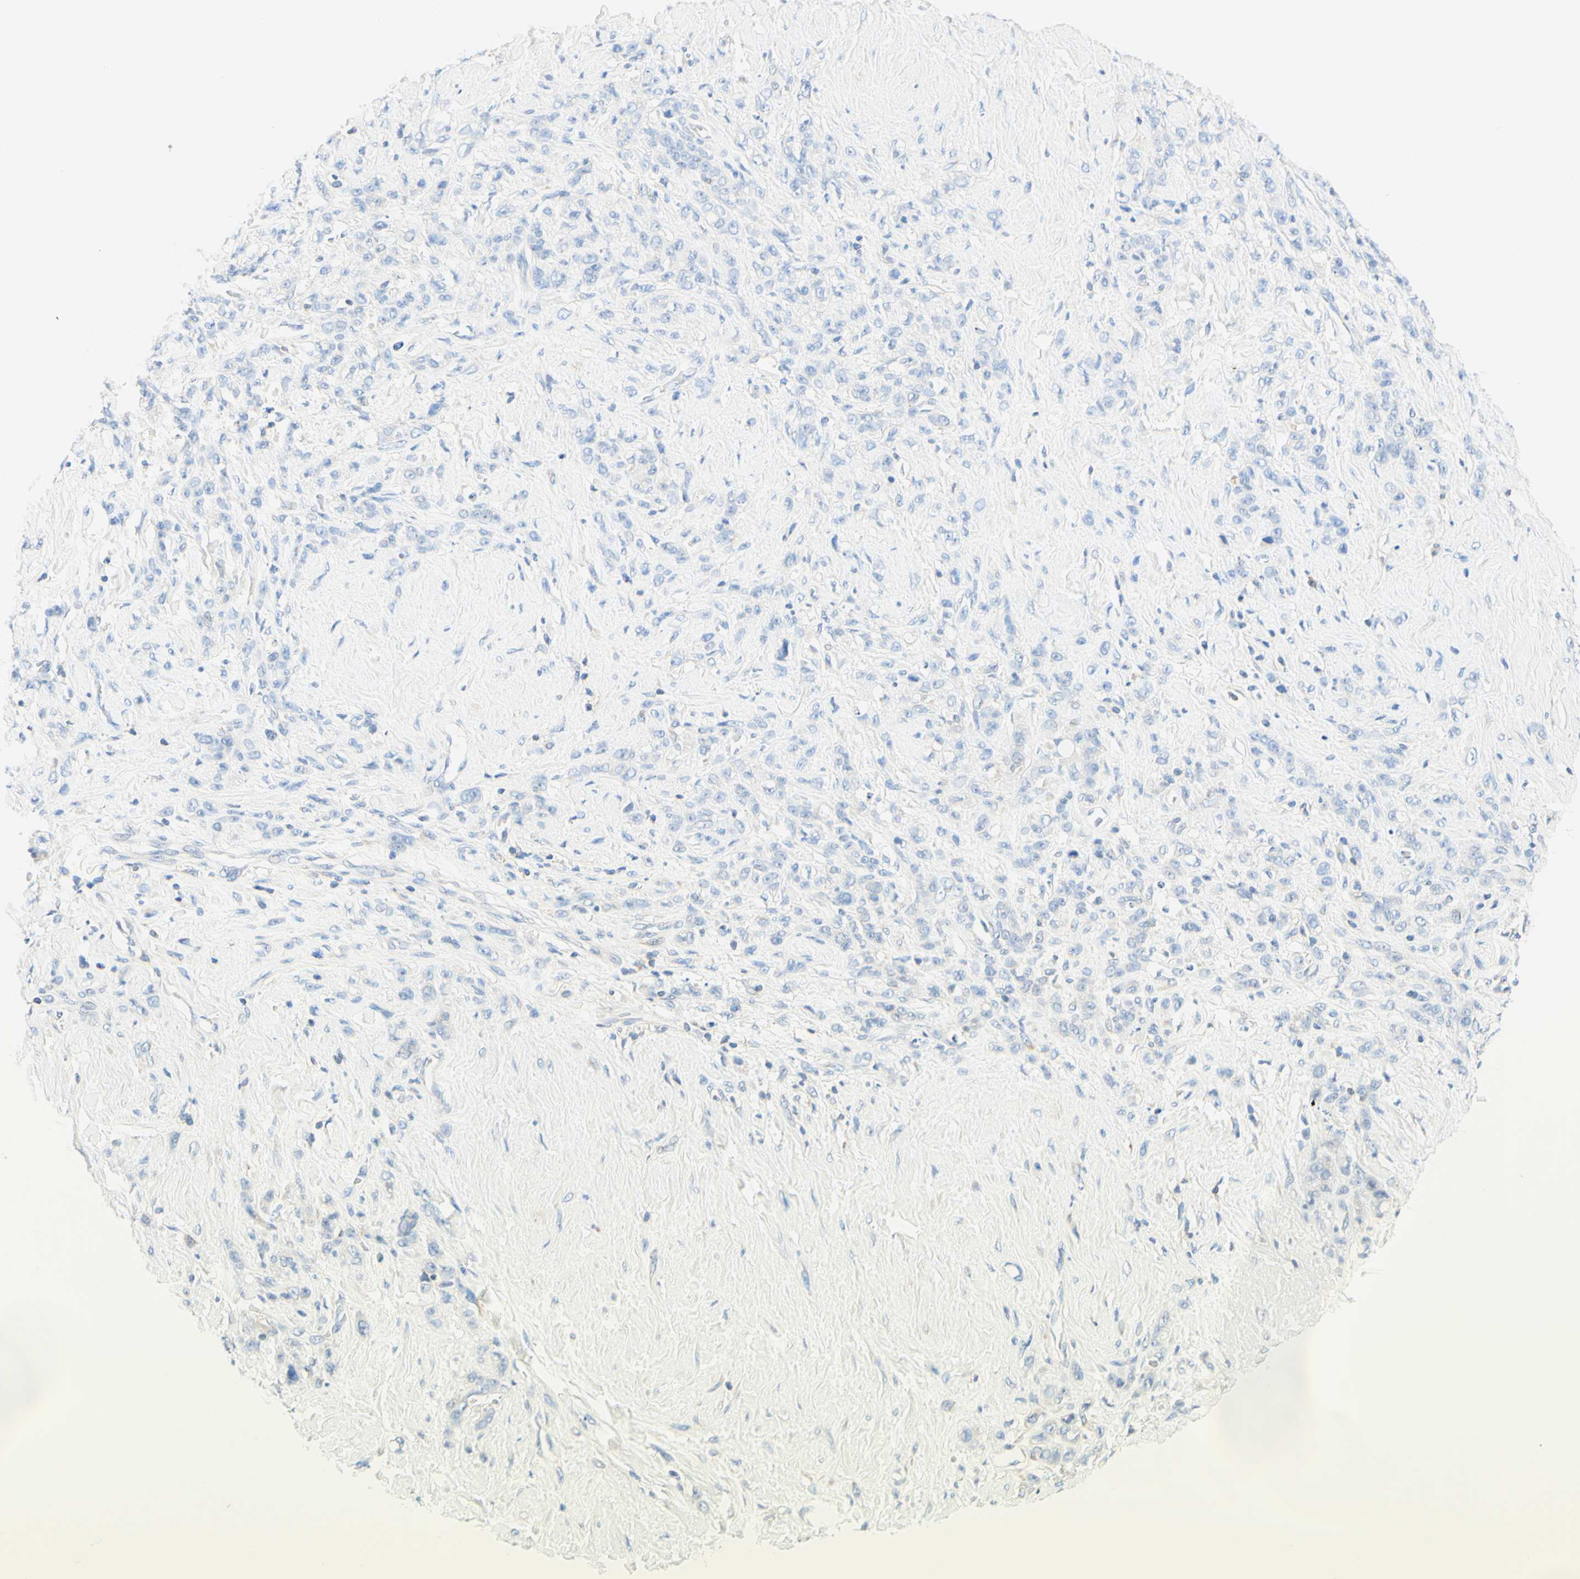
{"staining": {"intensity": "negative", "quantity": "none", "location": "none"}, "tissue": "stomach cancer", "cell_type": "Tumor cells", "image_type": "cancer", "snomed": [{"axis": "morphology", "description": "Adenocarcinoma, NOS"}, {"axis": "topography", "description": "Stomach"}], "caption": "This histopathology image is of stomach adenocarcinoma stained with IHC to label a protein in brown with the nuclei are counter-stained blue. There is no expression in tumor cells.", "gene": "LAT", "patient": {"sex": "male", "age": 82}}